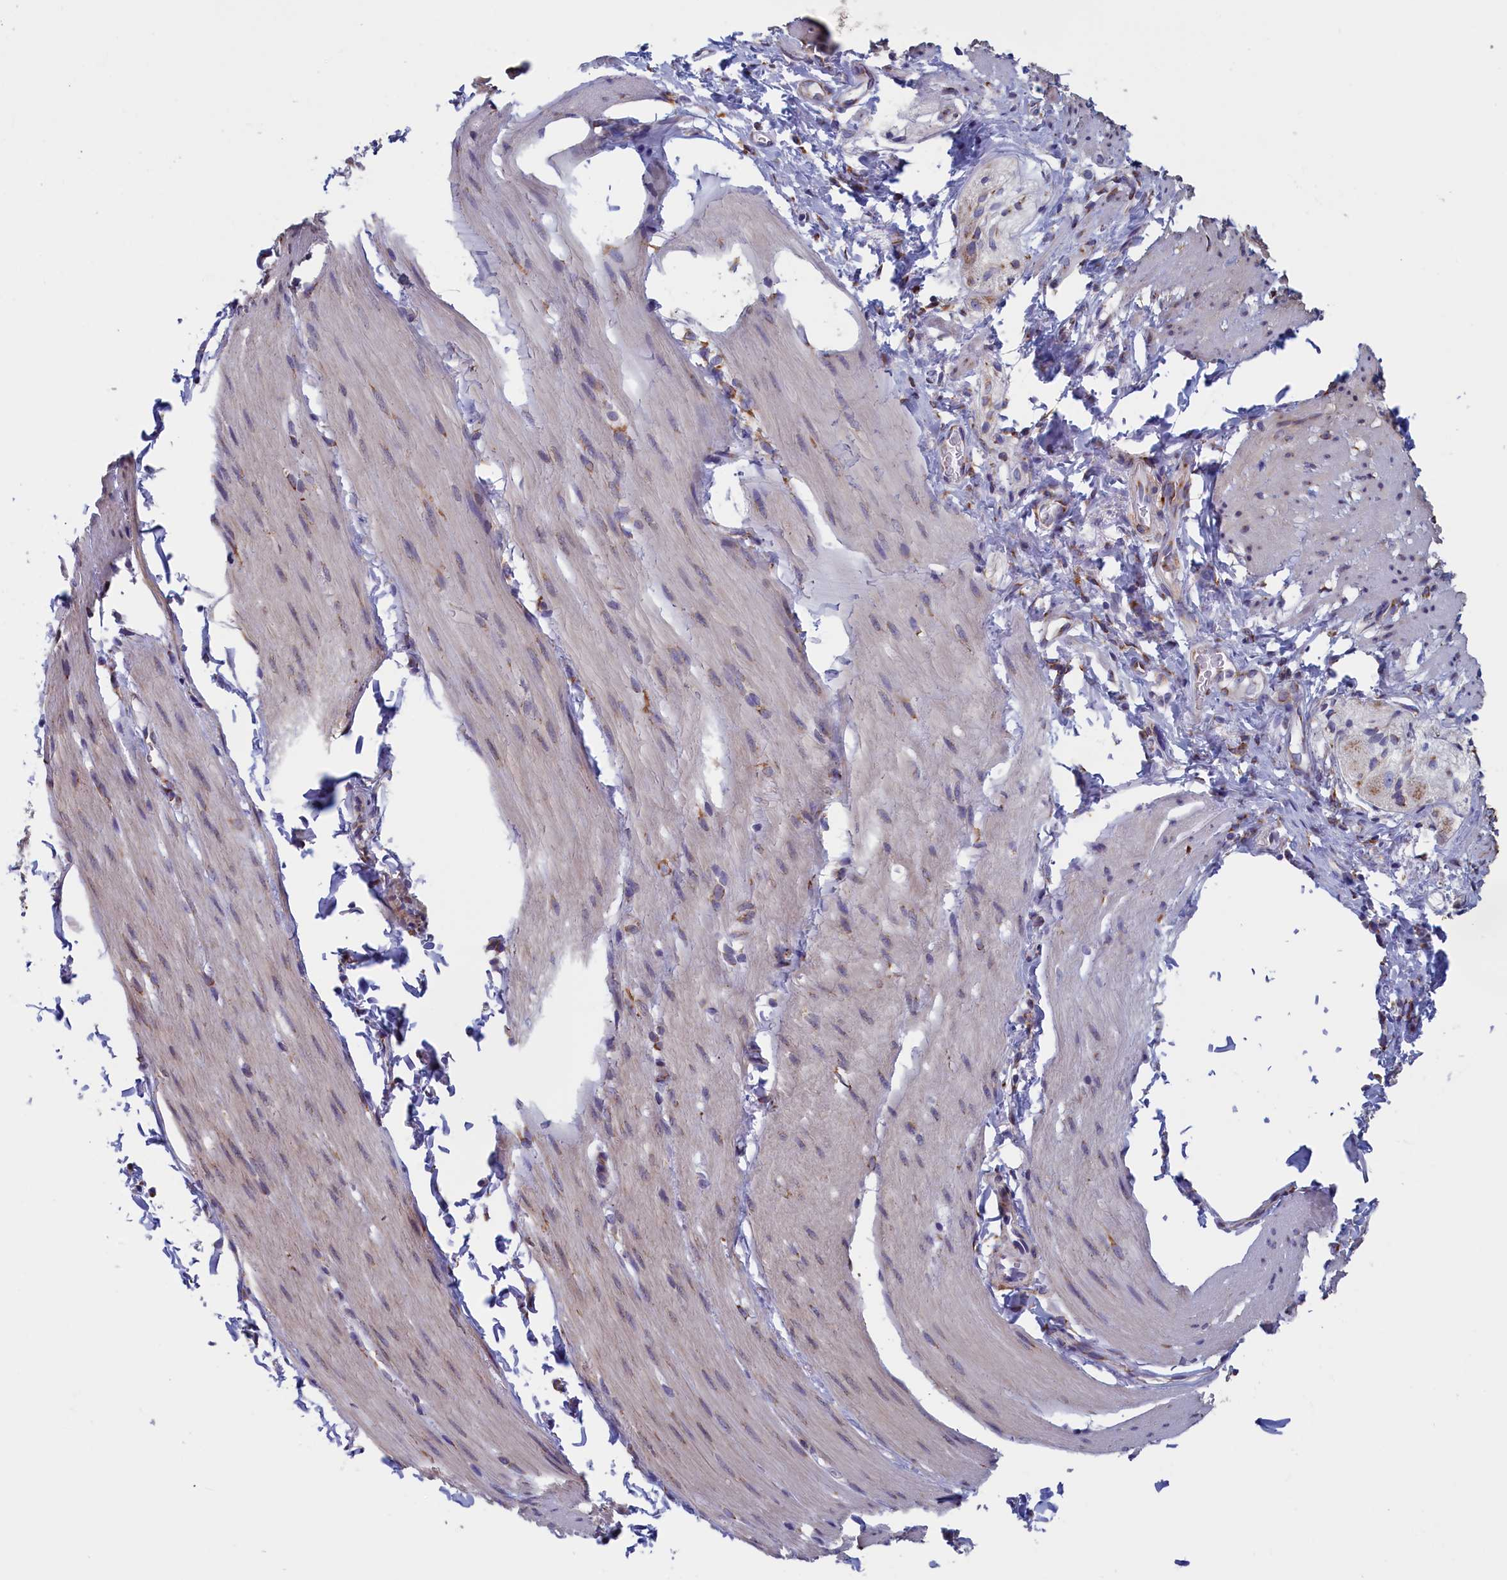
{"staining": {"intensity": "moderate", "quantity": "25%-75%", "location": "cytoplasmic/membranous"}, "tissue": "smooth muscle", "cell_type": "Smooth muscle cells", "image_type": "normal", "snomed": [{"axis": "morphology", "description": "Normal tissue, NOS"}, {"axis": "topography", "description": "Smooth muscle"}, {"axis": "topography", "description": "Small intestine"}], "caption": "Immunohistochemical staining of normal smooth muscle demonstrates 25%-75% levels of moderate cytoplasmic/membranous protein staining in about 25%-75% of smooth muscle cells.", "gene": "CCDC68", "patient": {"sex": "female", "age": 84}}